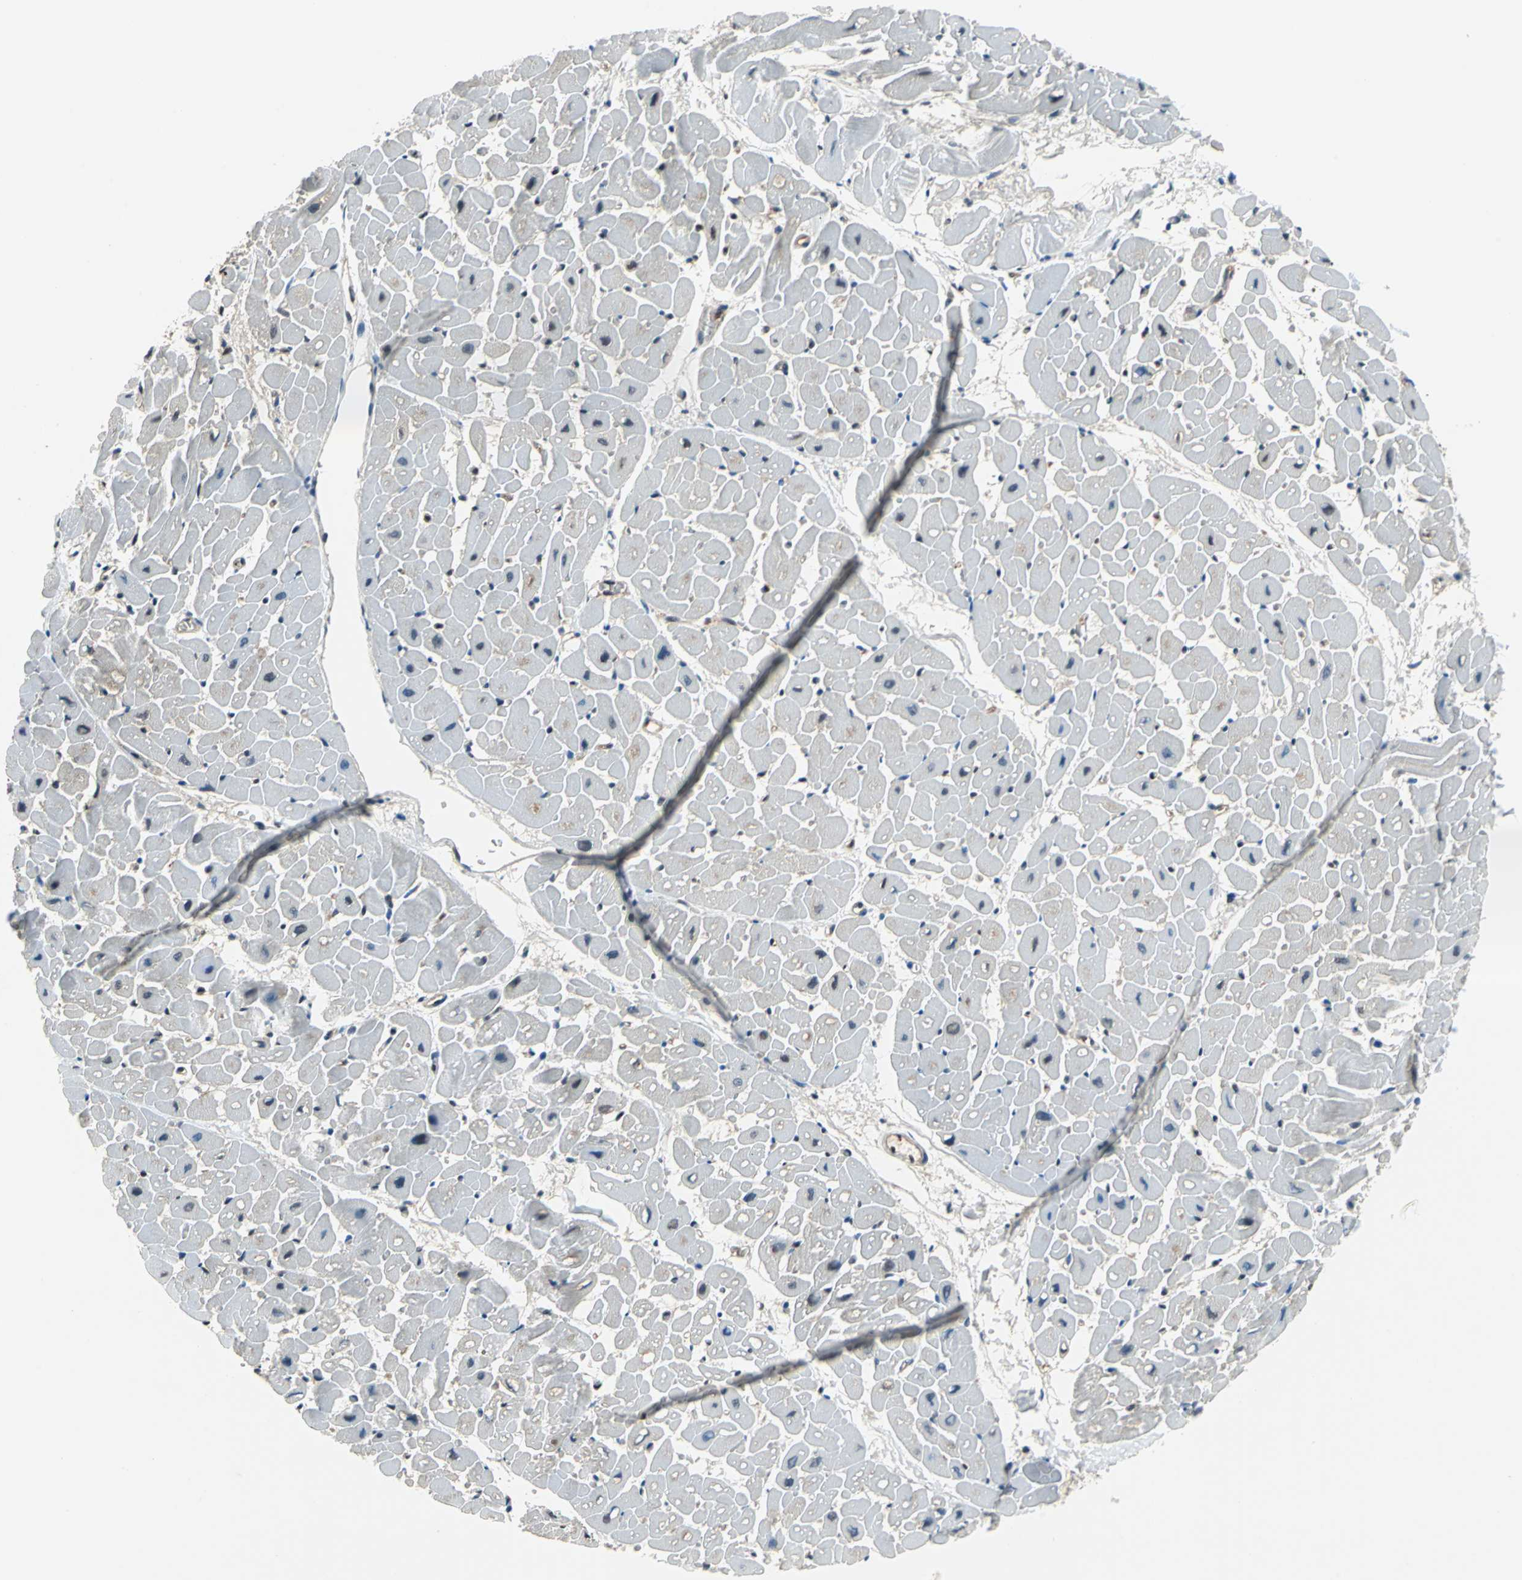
{"staining": {"intensity": "weak", "quantity": "25%-75%", "location": "cytoplasmic/membranous"}, "tissue": "heart muscle", "cell_type": "Cardiomyocytes", "image_type": "normal", "snomed": [{"axis": "morphology", "description": "Normal tissue, NOS"}, {"axis": "topography", "description": "Heart"}], "caption": "Immunohistochemical staining of unremarkable heart muscle displays 25%-75% levels of weak cytoplasmic/membranous protein expression in about 25%-75% of cardiomyocytes.", "gene": "PSME1", "patient": {"sex": "male", "age": 45}}